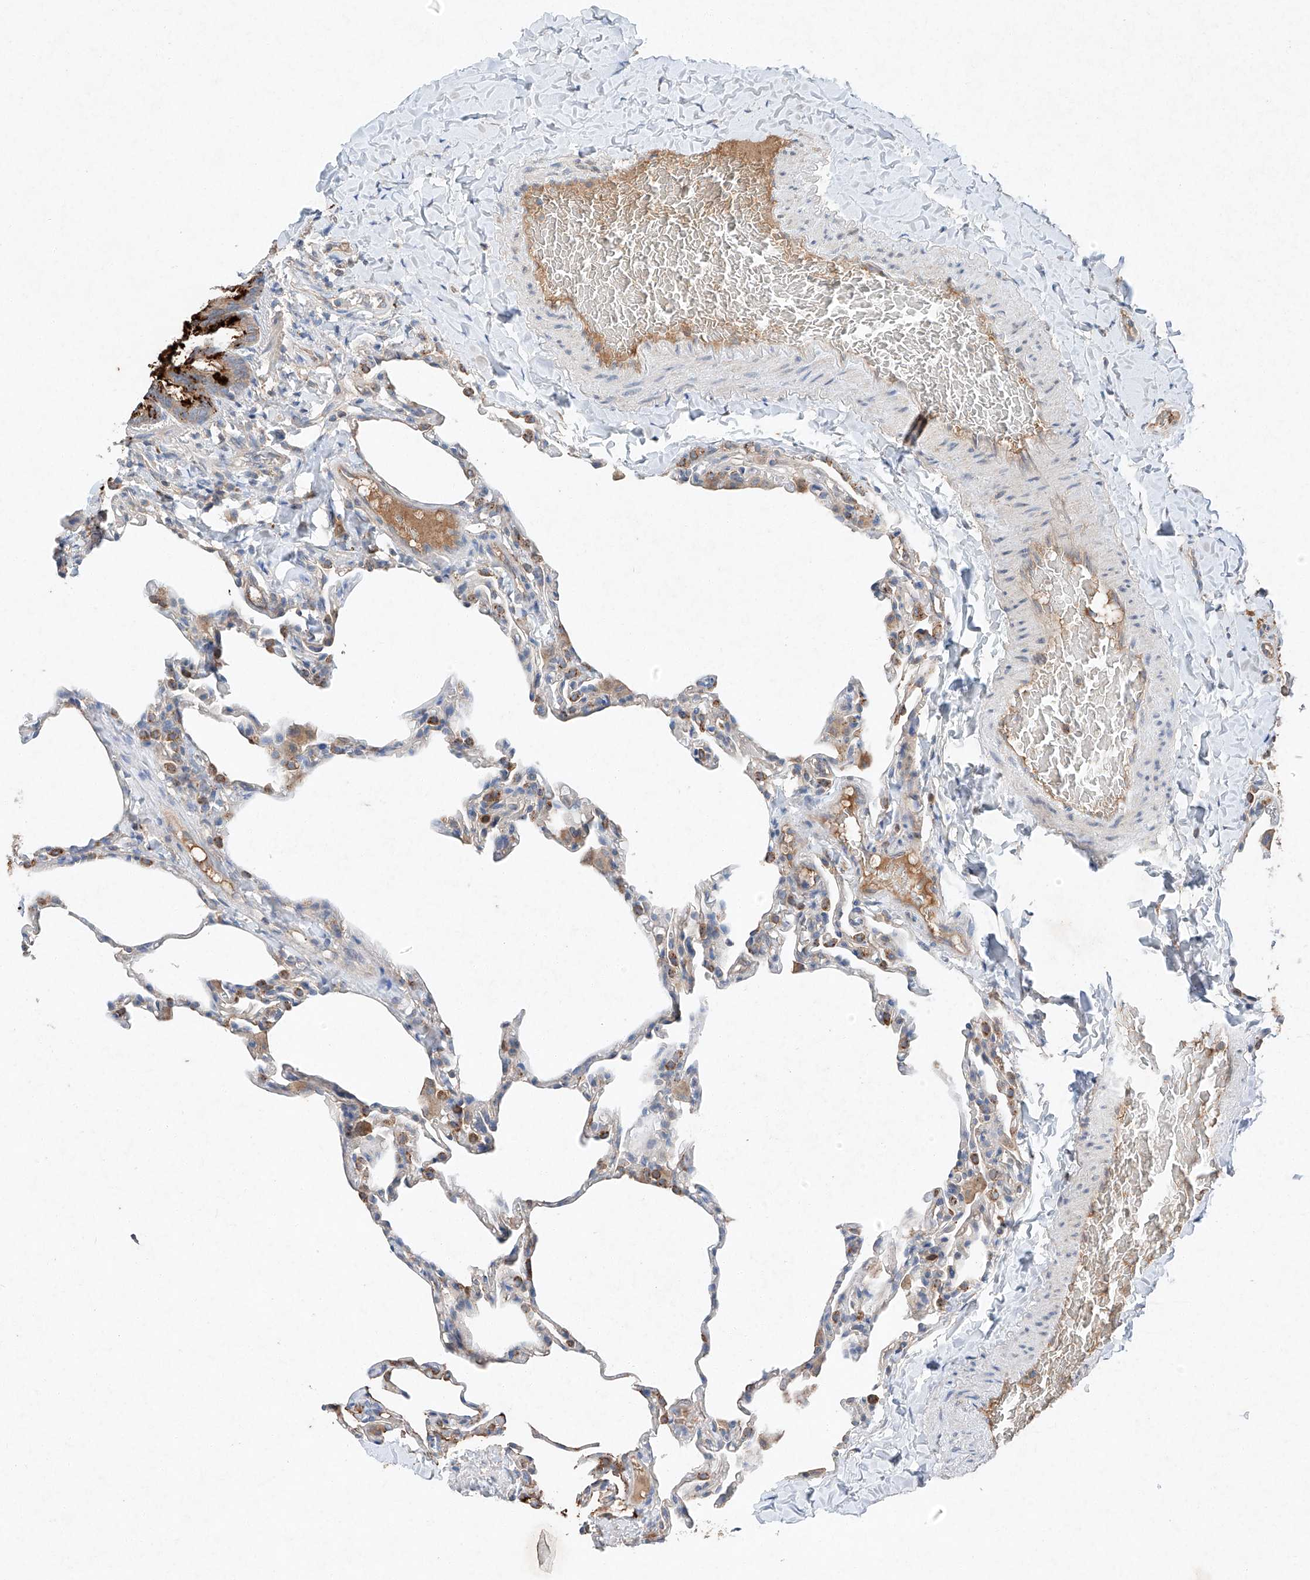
{"staining": {"intensity": "moderate", "quantity": "<25%", "location": "cytoplasmic/membranous"}, "tissue": "lung", "cell_type": "Alveolar cells", "image_type": "normal", "snomed": [{"axis": "morphology", "description": "Normal tissue, NOS"}, {"axis": "topography", "description": "Lung"}], "caption": "Moderate cytoplasmic/membranous positivity is identified in about <25% of alveolar cells in unremarkable lung. The staining was performed using DAB (3,3'-diaminobenzidine), with brown indicating positive protein expression. Nuclei are stained blue with hematoxylin.", "gene": "RUSC1", "patient": {"sex": "male", "age": 20}}